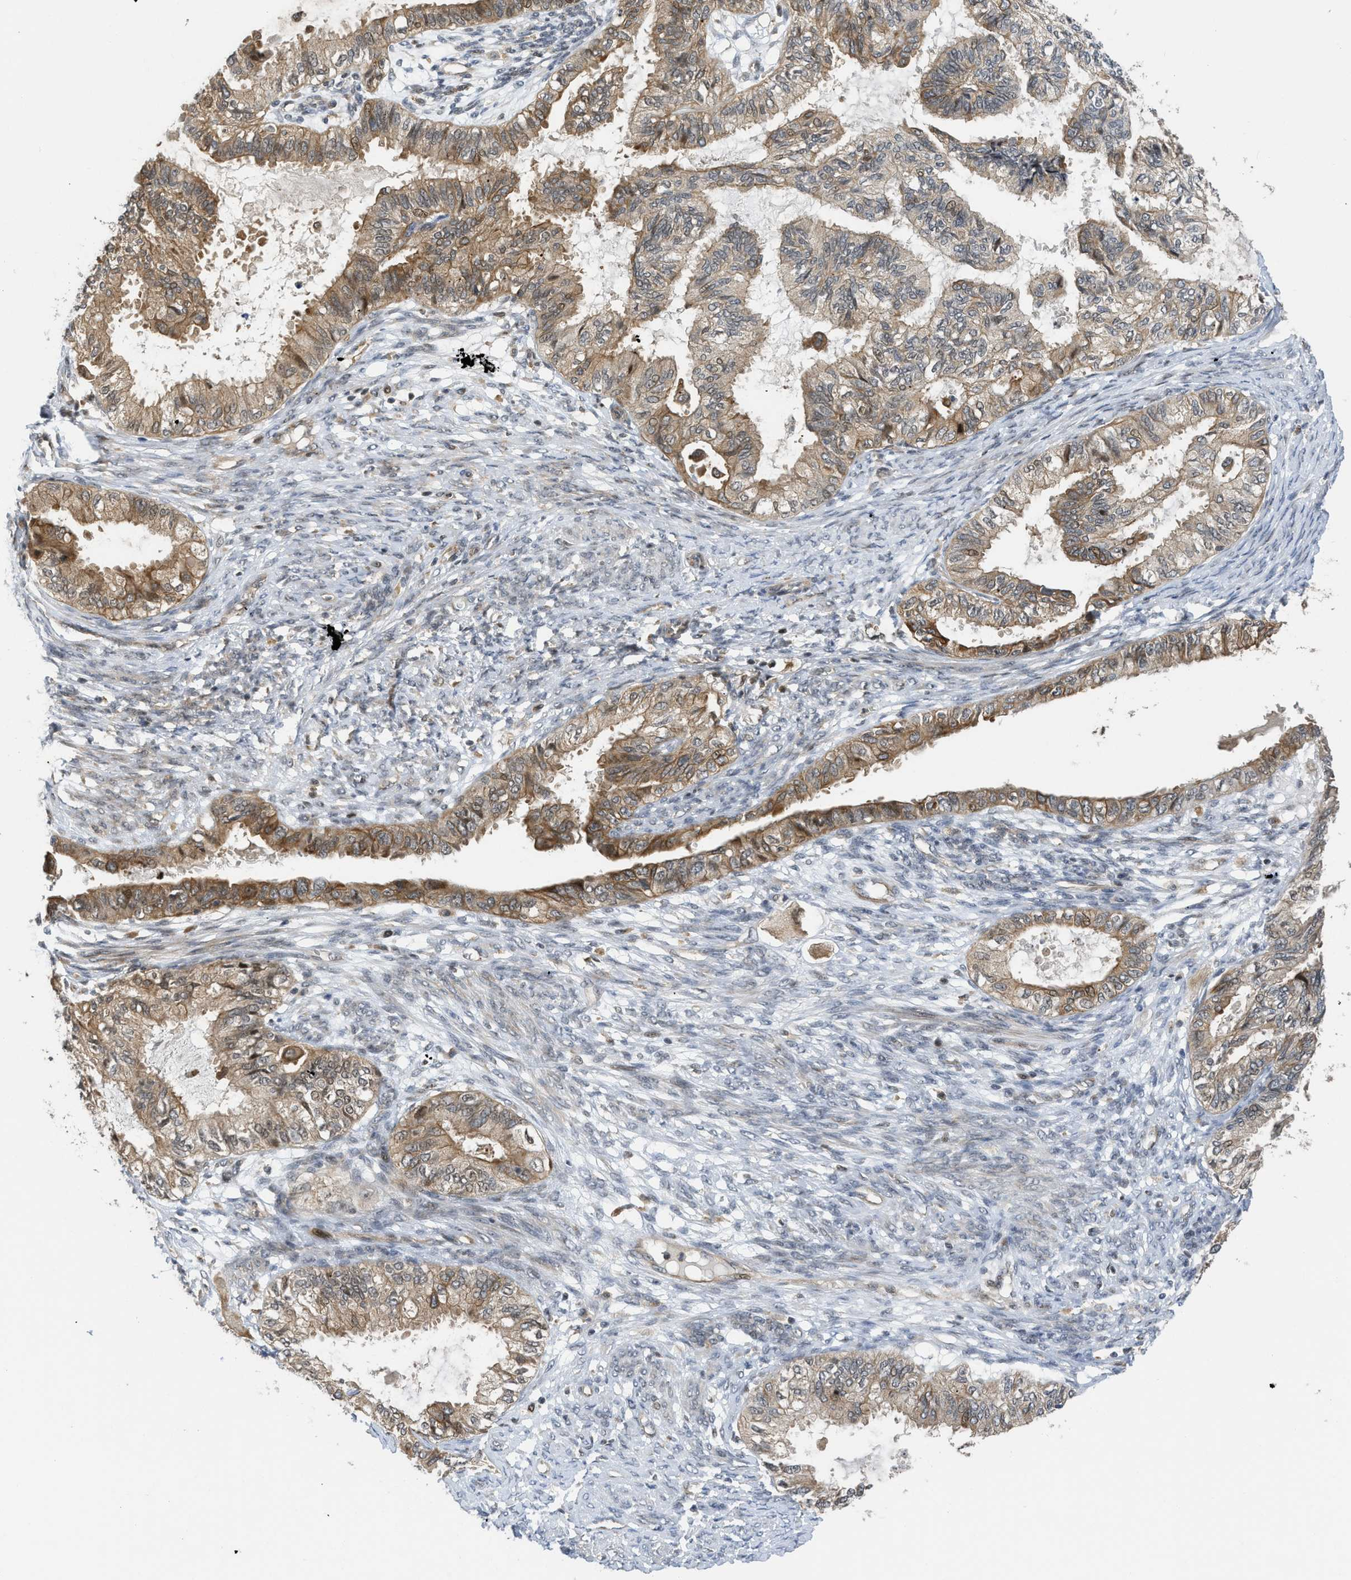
{"staining": {"intensity": "moderate", "quantity": "25%-75%", "location": "cytoplasmic/membranous"}, "tissue": "cervical cancer", "cell_type": "Tumor cells", "image_type": "cancer", "snomed": [{"axis": "morphology", "description": "Normal tissue, NOS"}, {"axis": "morphology", "description": "Adenocarcinoma, NOS"}, {"axis": "topography", "description": "Cervix"}, {"axis": "topography", "description": "Endometrium"}], "caption": "This image exhibits adenocarcinoma (cervical) stained with immunohistochemistry (IHC) to label a protein in brown. The cytoplasmic/membranous of tumor cells show moderate positivity for the protein. Nuclei are counter-stained blue.", "gene": "DNAJC28", "patient": {"sex": "female", "age": 86}}